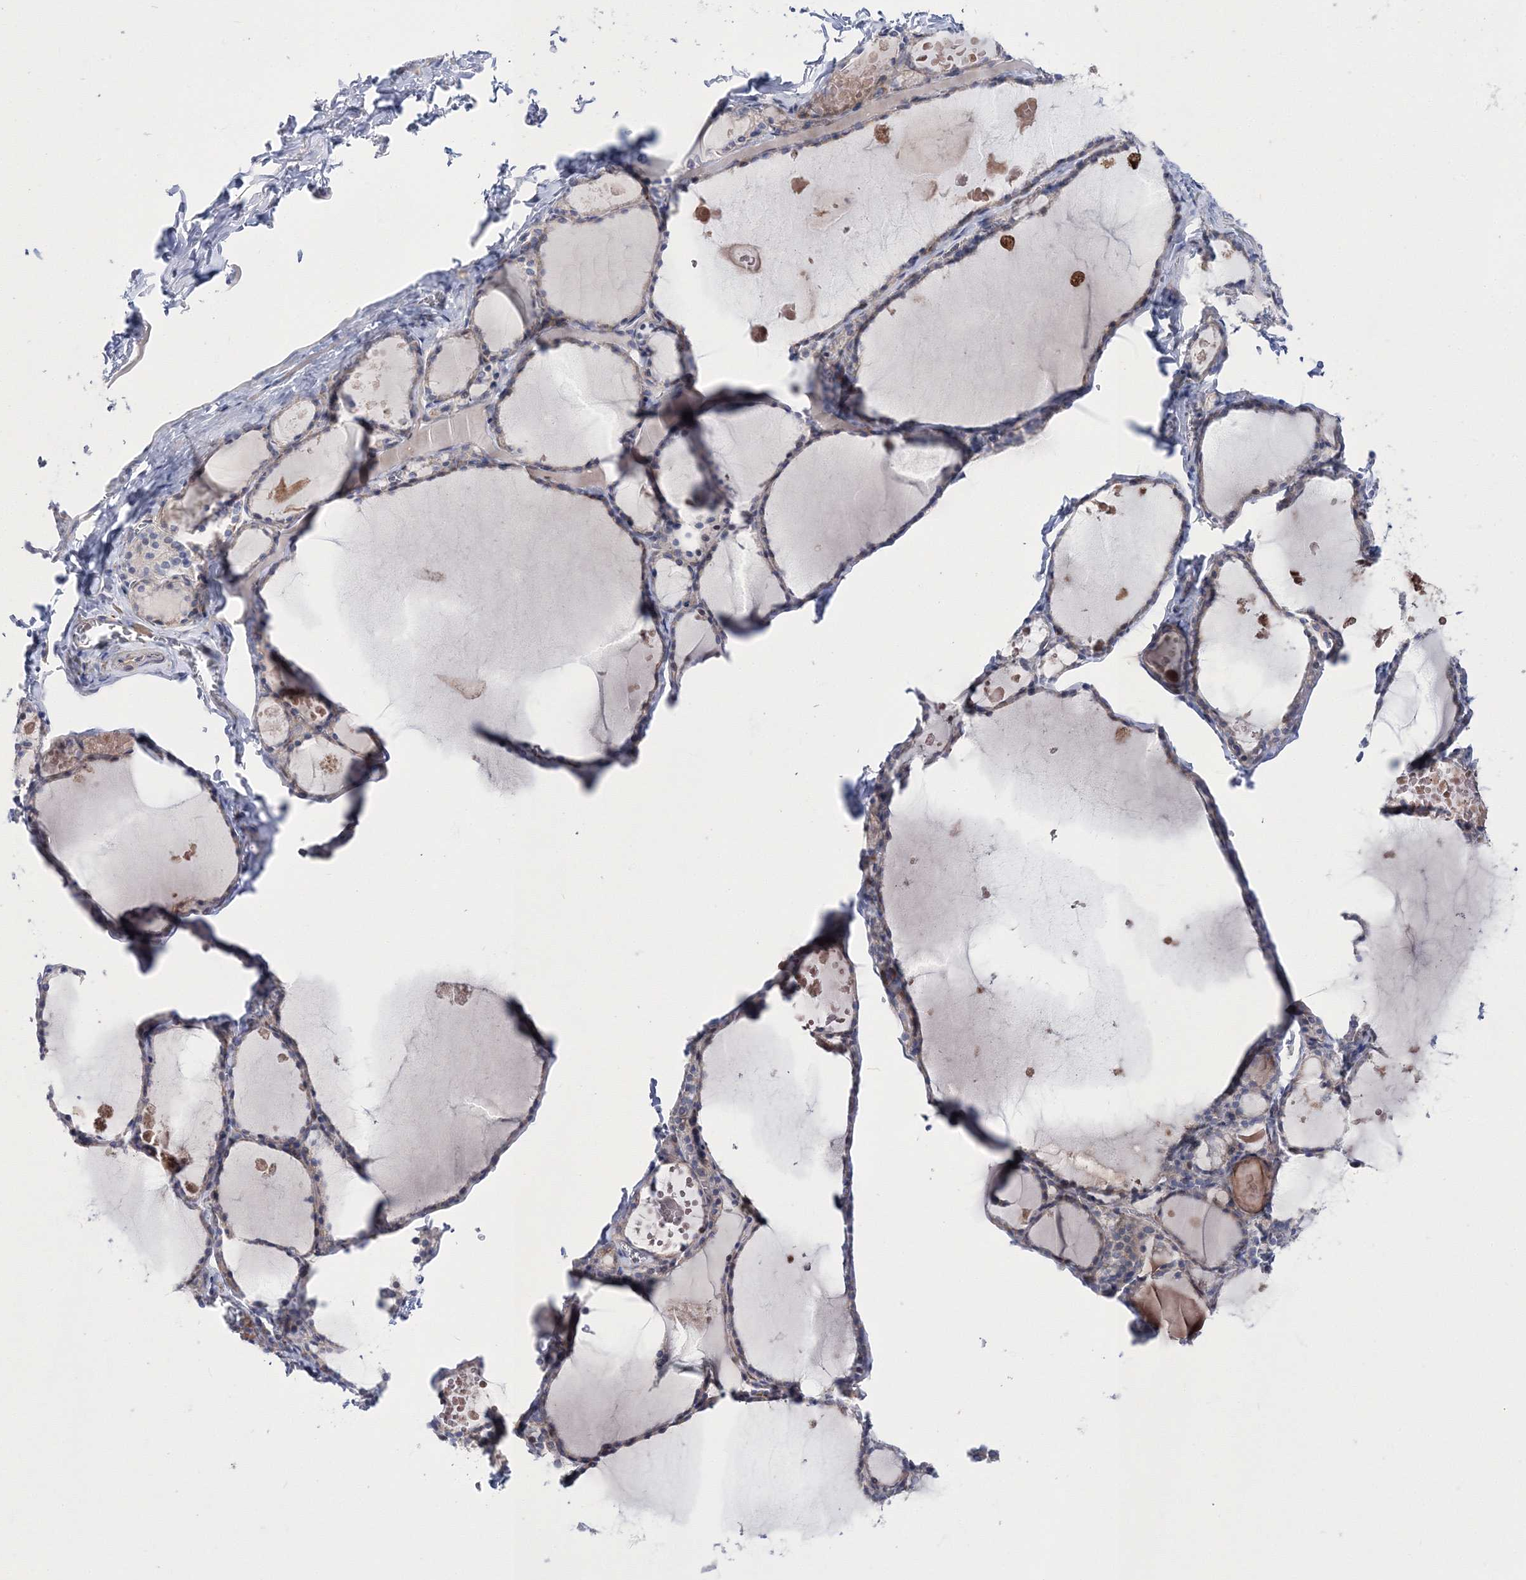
{"staining": {"intensity": "moderate", "quantity": "<25%", "location": "cytoplasmic/membranous"}, "tissue": "thyroid gland", "cell_type": "Glandular cells", "image_type": "normal", "snomed": [{"axis": "morphology", "description": "Normal tissue, NOS"}, {"axis": "topography", "description": "Thyroid gland"}], "caption": "Protein expression analysis of normal thyroid gland demonstrates moderate cytoplasmic/membranous expression in about <25% of glandular cells.", "gene": "ARHGAP32", "patient": {"sex": "male", "age": 56}}